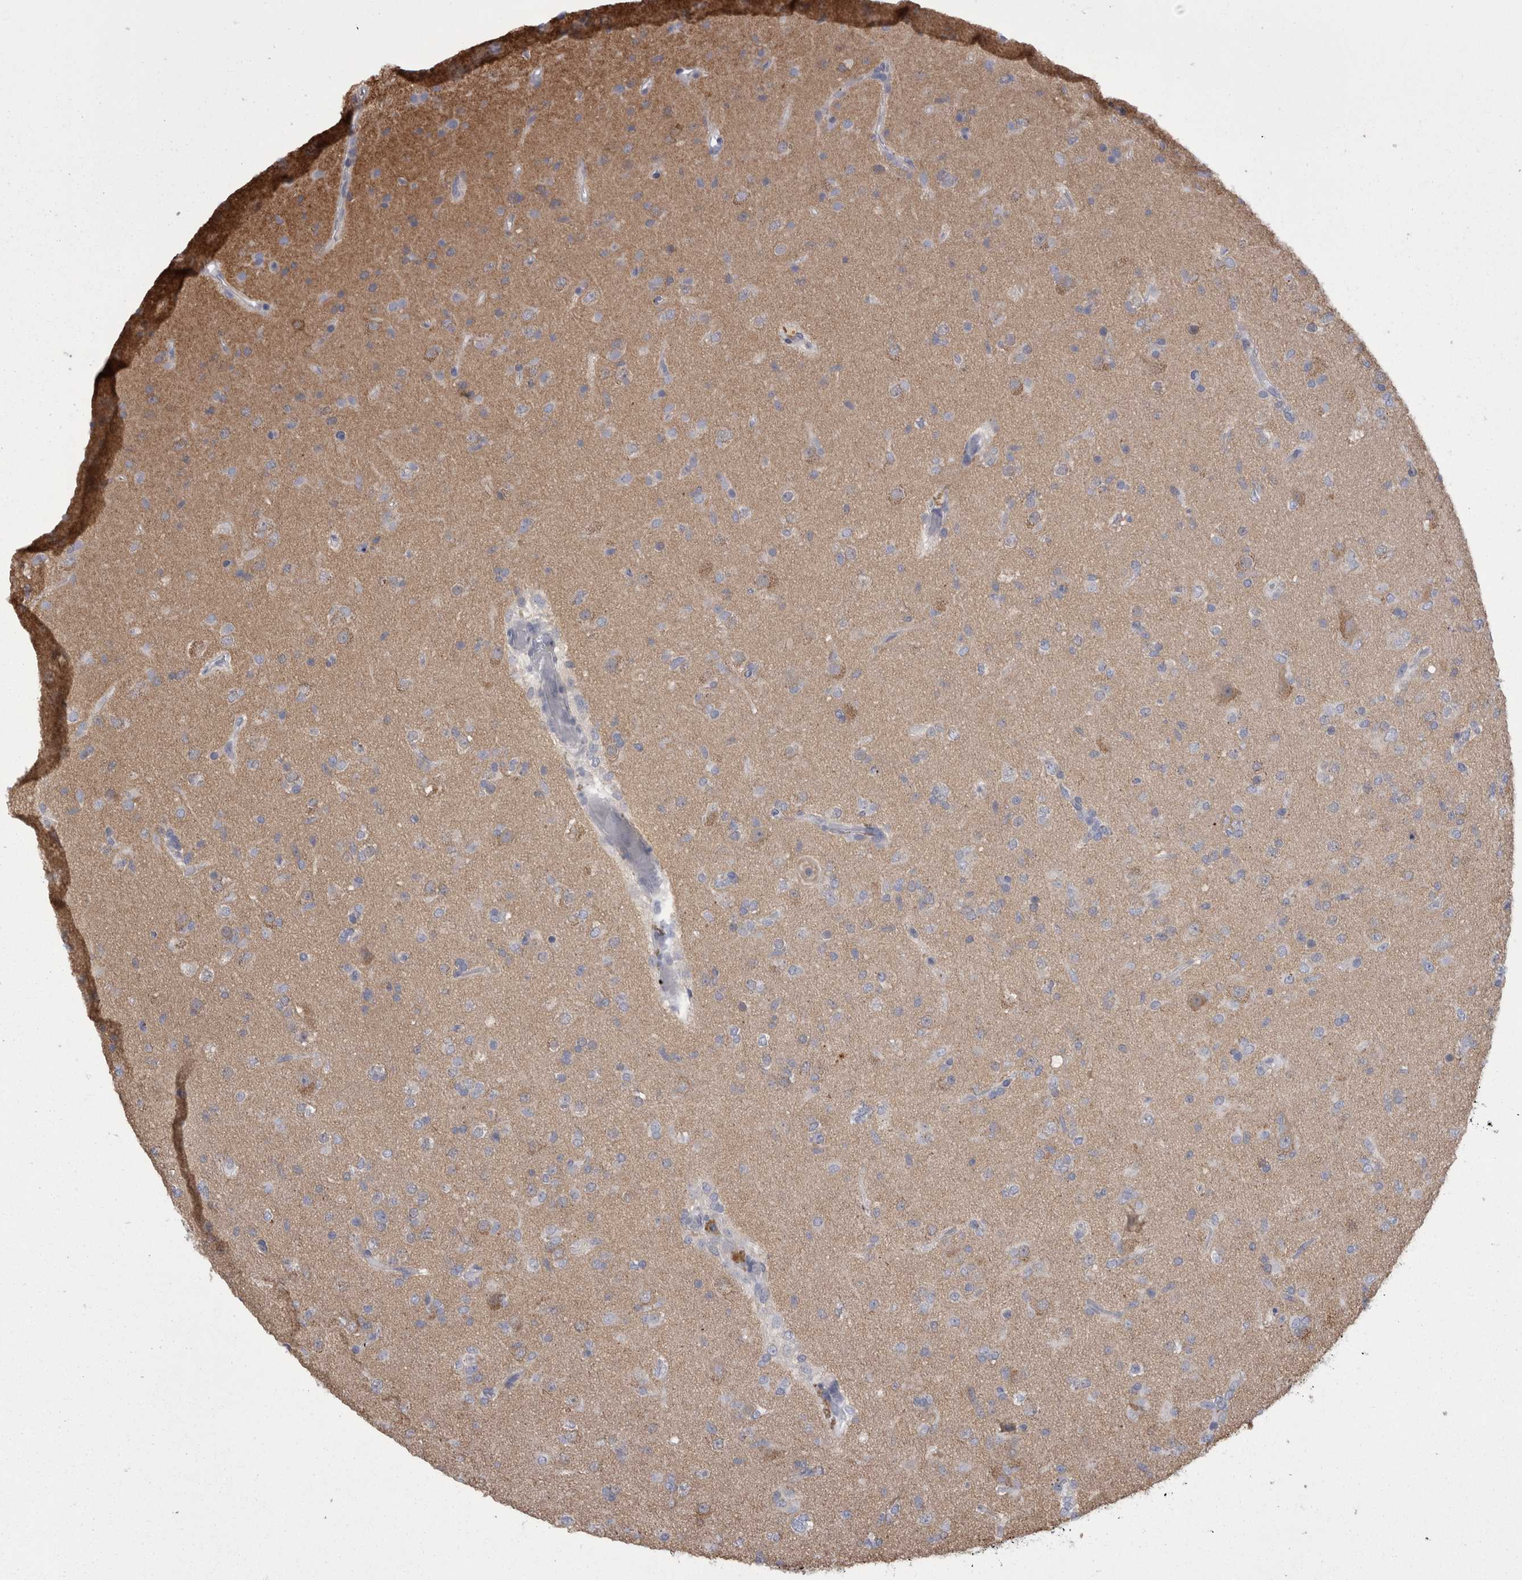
{"staining": {"intensity": "negative", "quantity": "none", "location": "none"}, "tissue": "glioma", "cell_type": "Tumor cells", "image_type": "cancer", "snomed": [{"axis": "morphology", "description": "Glioma, malignant, Low grade"}, {"axis": "topography", "description": "Brain"}], "caption": "Immunohistochemical staining of human glioma reveals no significant staining in tumor cells.", "gene": "CAMK2D", "patient": {"sex": "male", "age": 65}}